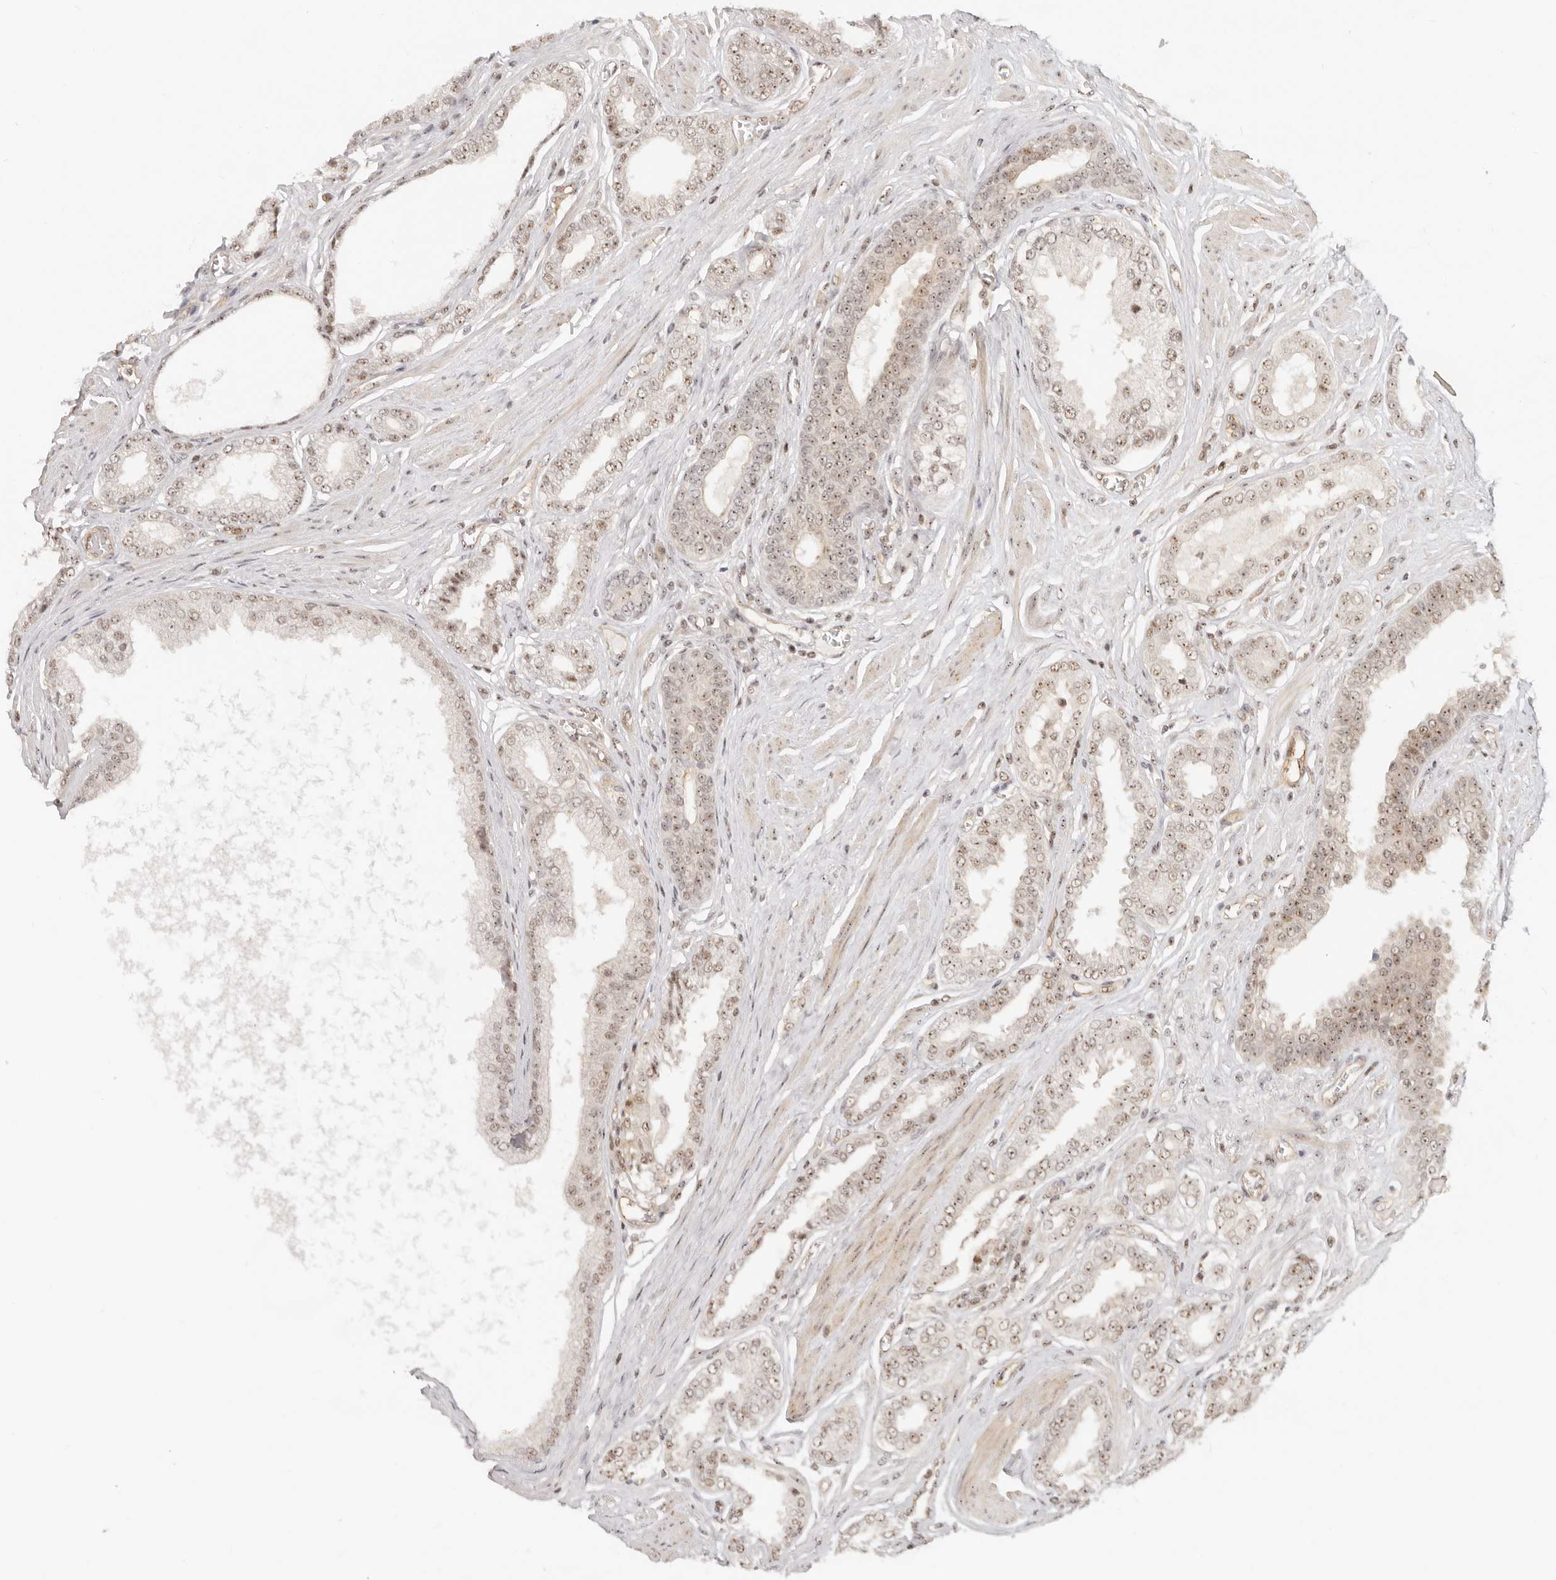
{"staining": {"intensity": "weak", "quantity": ">75%", "location": "nuclear"}, "tissue": "prostate cancer", "cell_type": "Tumor cells", "image_type": "cancer", "snomed": [{"axis": "morphology", "description": "Adenocarcinoma, Low grade"}, {"axis": "topography", "description": "Prostate"}], "caption": "Weak nuclear staining for a protein is seen in about >75% of tumor cells of prostate cancer using immunohistochemistry.", "gene": "BAP1", "patient": {"sex": "male", "age": 63}}